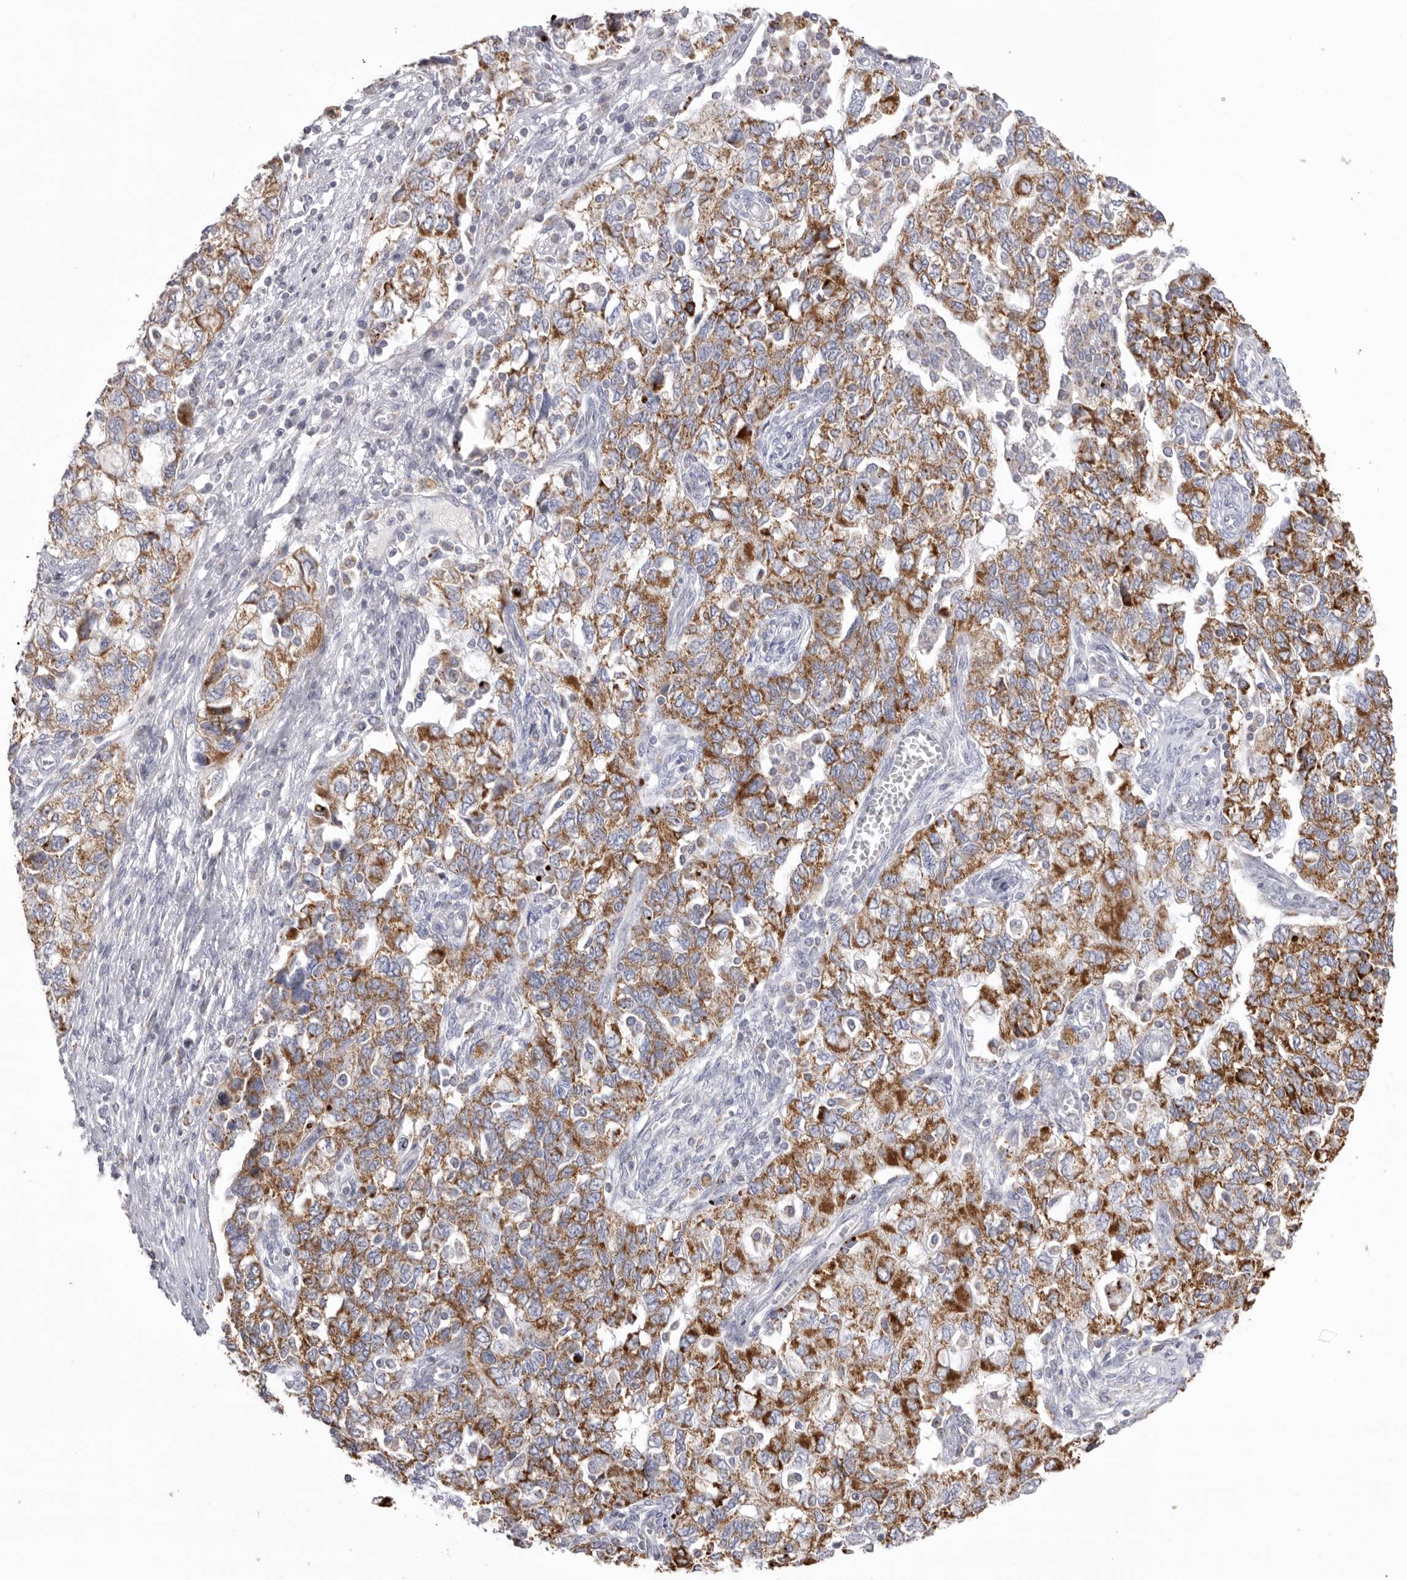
{"staining": {"intensity": "moderate", "quantity": ">75%", "location": "cytoplasmic/membranous"}, "tissue": "ovarian cancer", "cell_type": "Tumor cells", "image_type": "cancer", "snomed": [{"axis": "morphology", "description": "Carcinoma, NOS"}, {"axis": "morphology", "description": "Cystadenocarcinoma, serous, NOS"}, {"axis": "topography", "description": "Ovary"}], "caption": "Tumor cells demonstrate moderate cytoplasmic/membranous staining in about >75% of cells in ovarian cancer. (DAB = brown stain, brightfield microscopy at high magnification).", "gene": "VDAC3", "patient": {"sex": "female", "age": 69}}